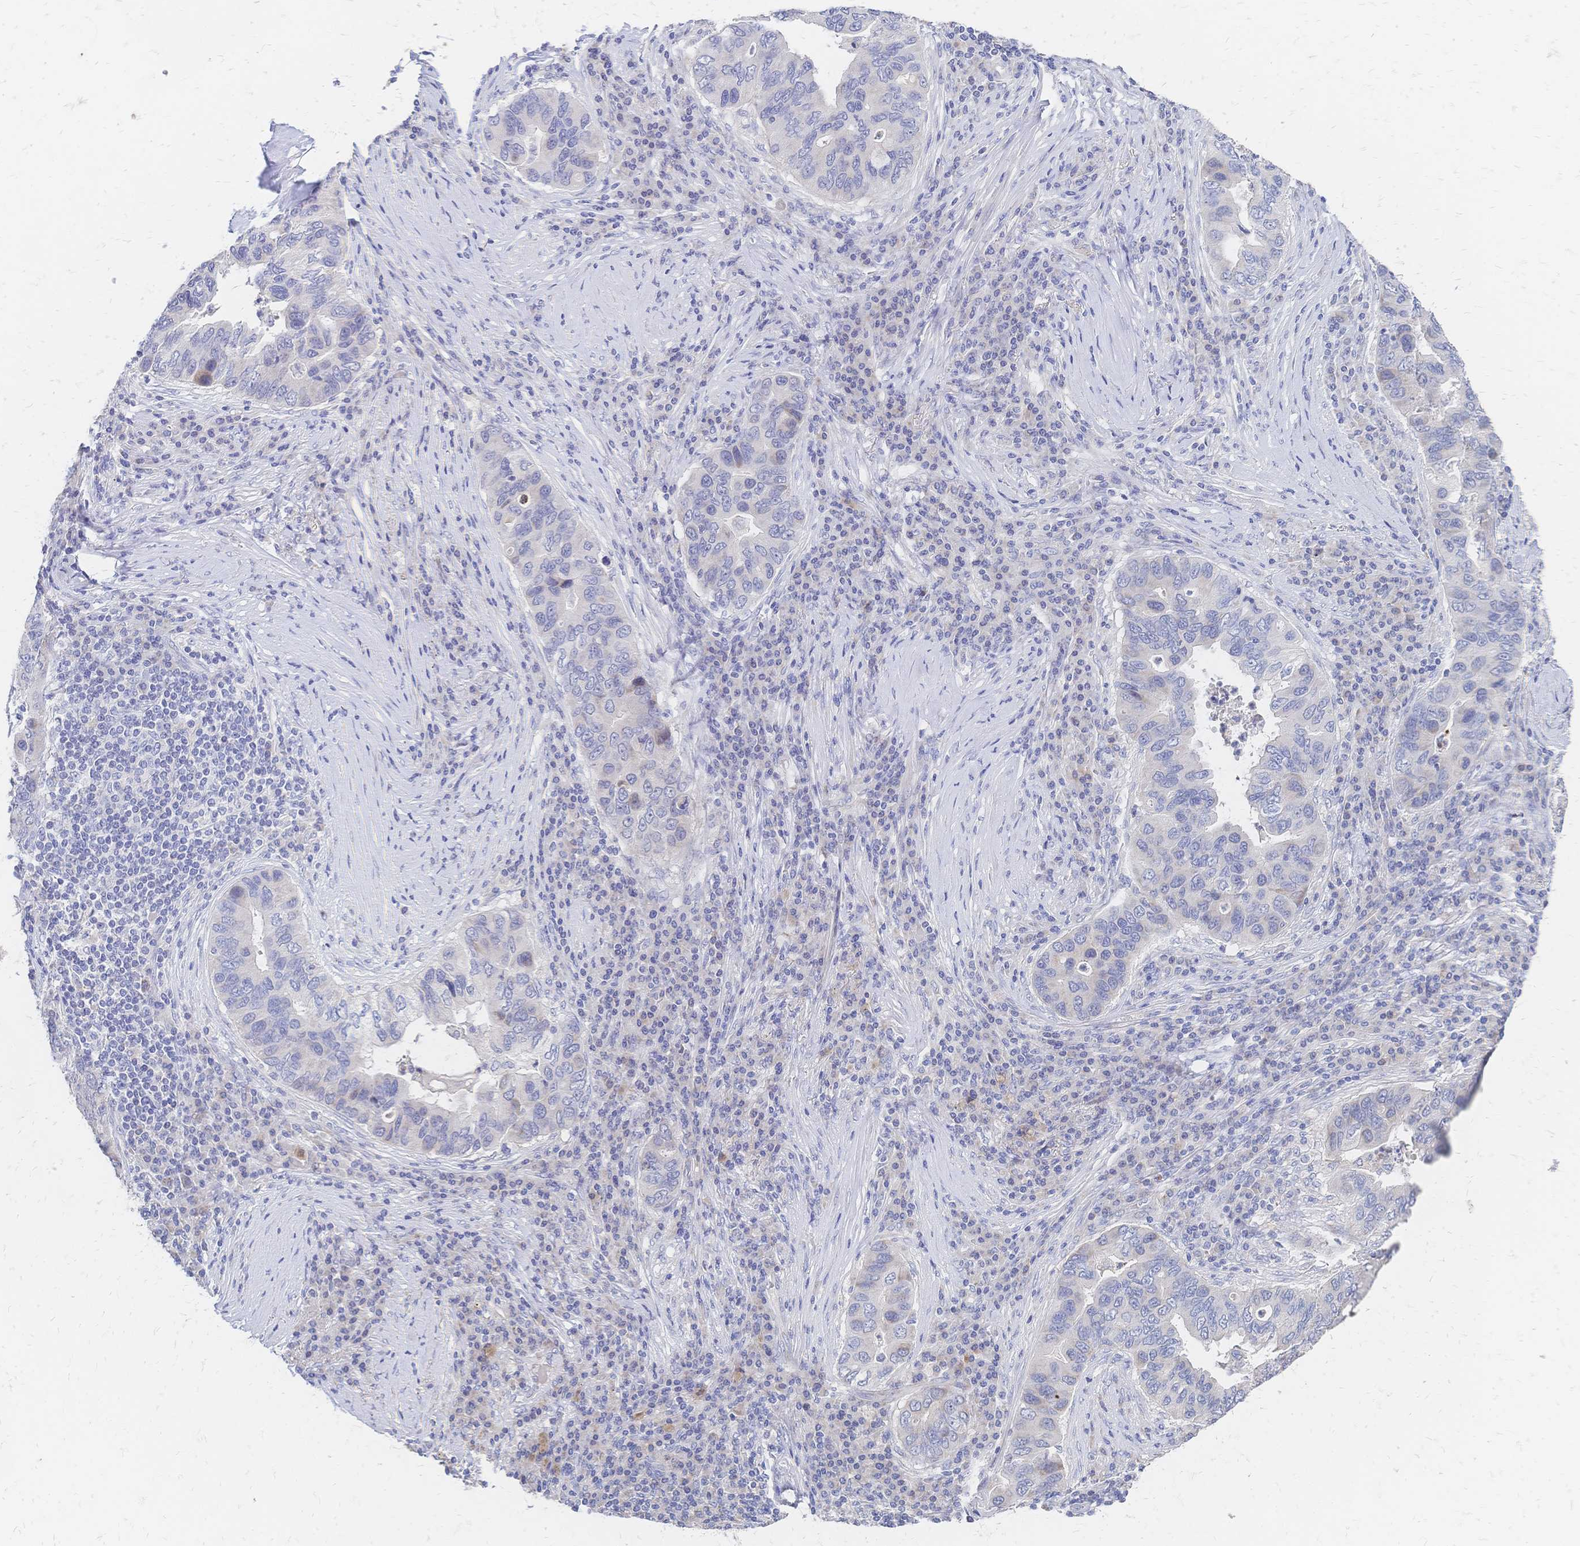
{"staining": {"intensity": "negative", "quantity": "none", "location": "none"}, "tissue": "lung cancer", "cell_type": "Tumor cells", "image_type": "cancer", "snomed": [{"axis": "morphology", "description": "Adenocarcinoma, NOS"}, {"axis": "morphology", "description": "Adenocarcinoma, metastatic, NOS"}, {"axis": "topography", "description": "Lymph node"}, {"axis": "topography", "description": "Lung"}], "caption": "This micrograph is of lung cancer stained with immunohistochemistry to label a protein in brown with the nuclei are counter-stained blue. There is no positivity in tumor cells.", "gene": "VWC2L", "patient": {"sex": "female", "age": 54}}